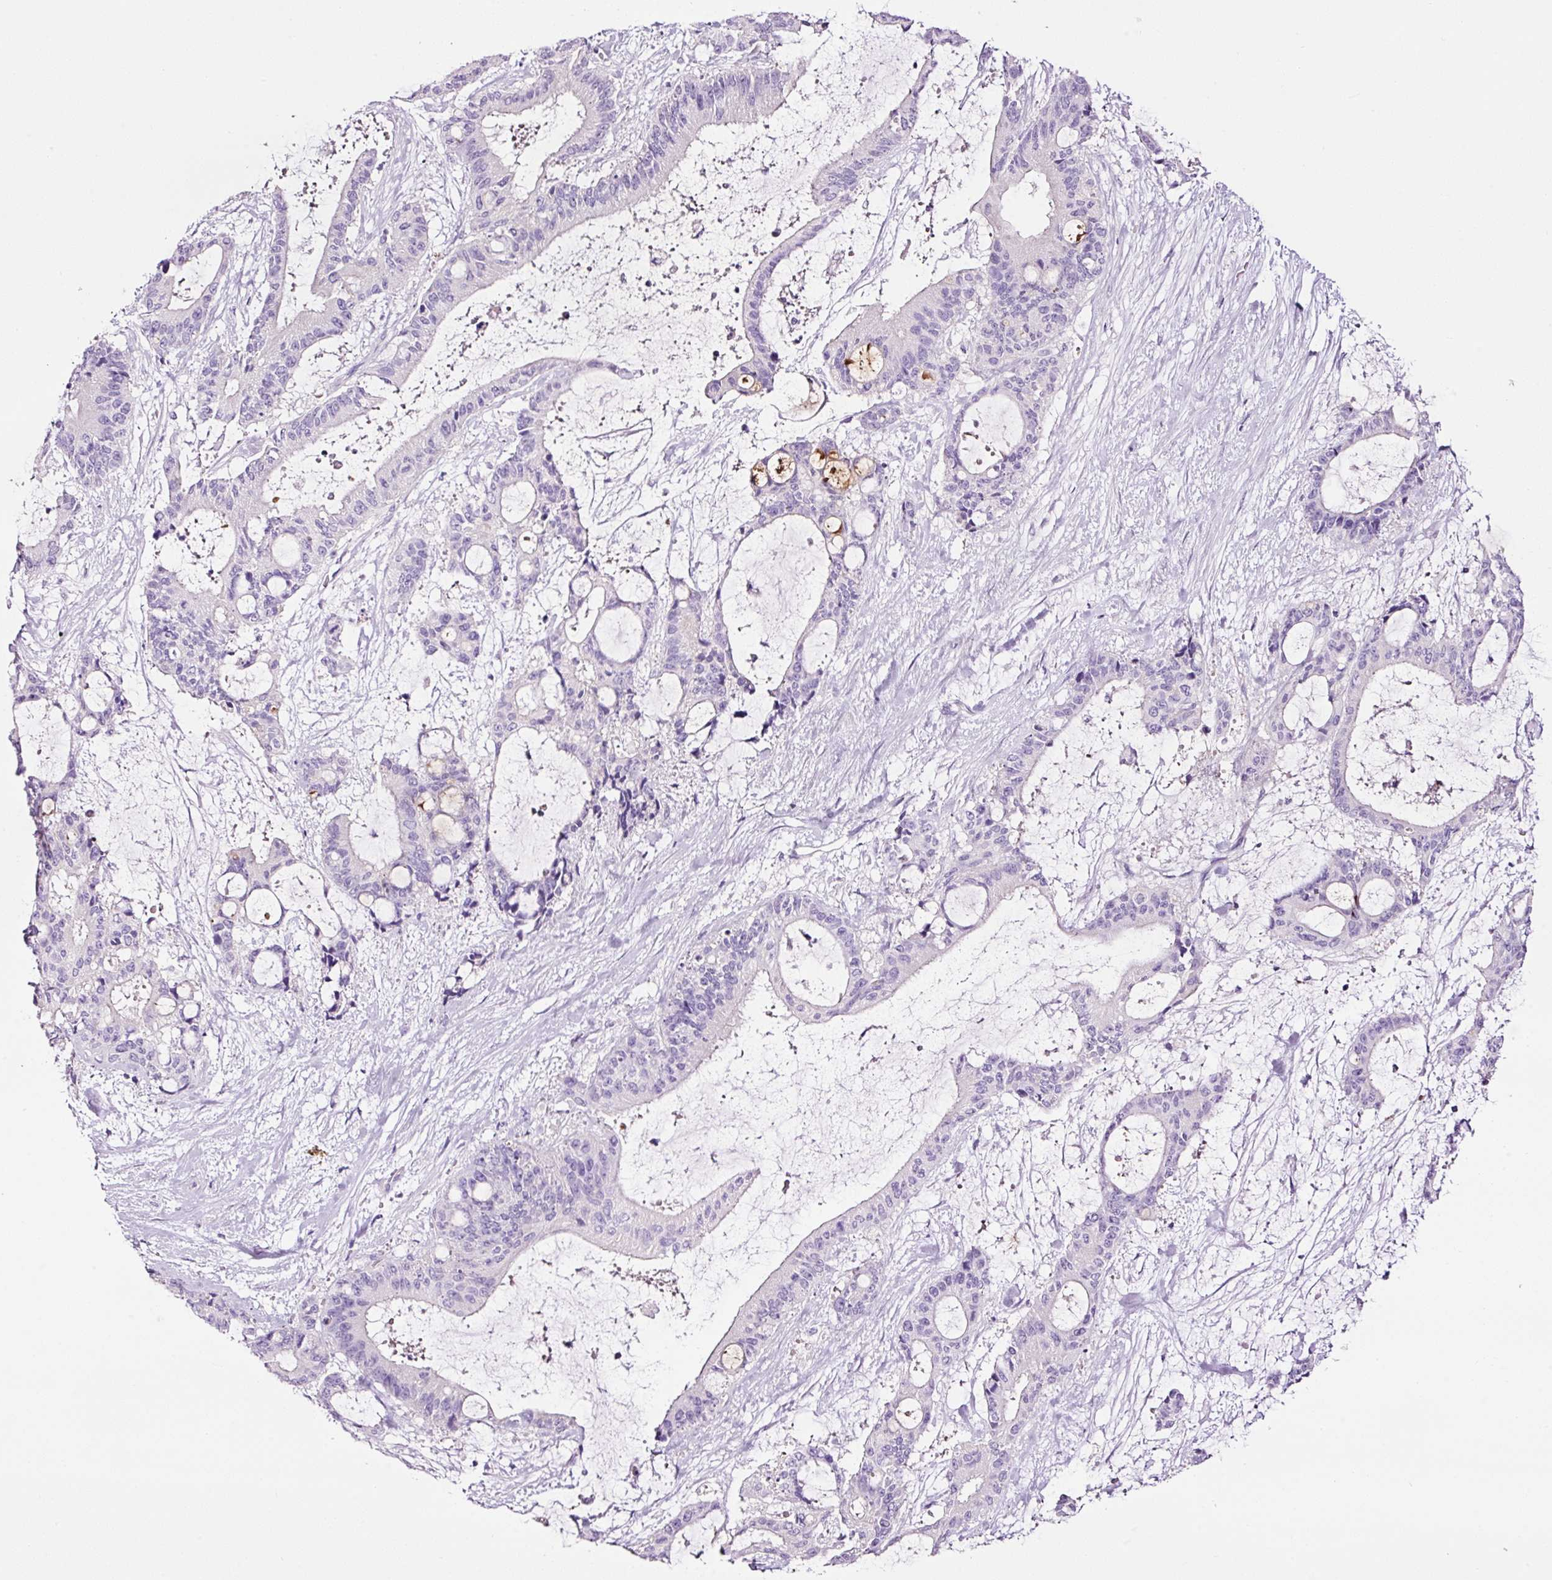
{"staining": {"intensity": "negative", "quantity": "none", "location": "none"}, "tissue": "liver cancer", "cell_type": "Tumor cells", "image_type": "cancer", "snomed": [{"axis": "morphology", "description": "Normal tissue, NOS"}, {"axis": "morphology", "description": "Cholangiocarcinoma"}, {"axis": "topography", "description": "Liver"}, {"axis": "topography", "description": "Peripheral nerve tissue"}], "caption": "A micrograph of human cholangiocarcinoma (liver) is negative for staining in tumor cells.", "gene": "PAM", "patient": {"sex": "female", "age": 73}}